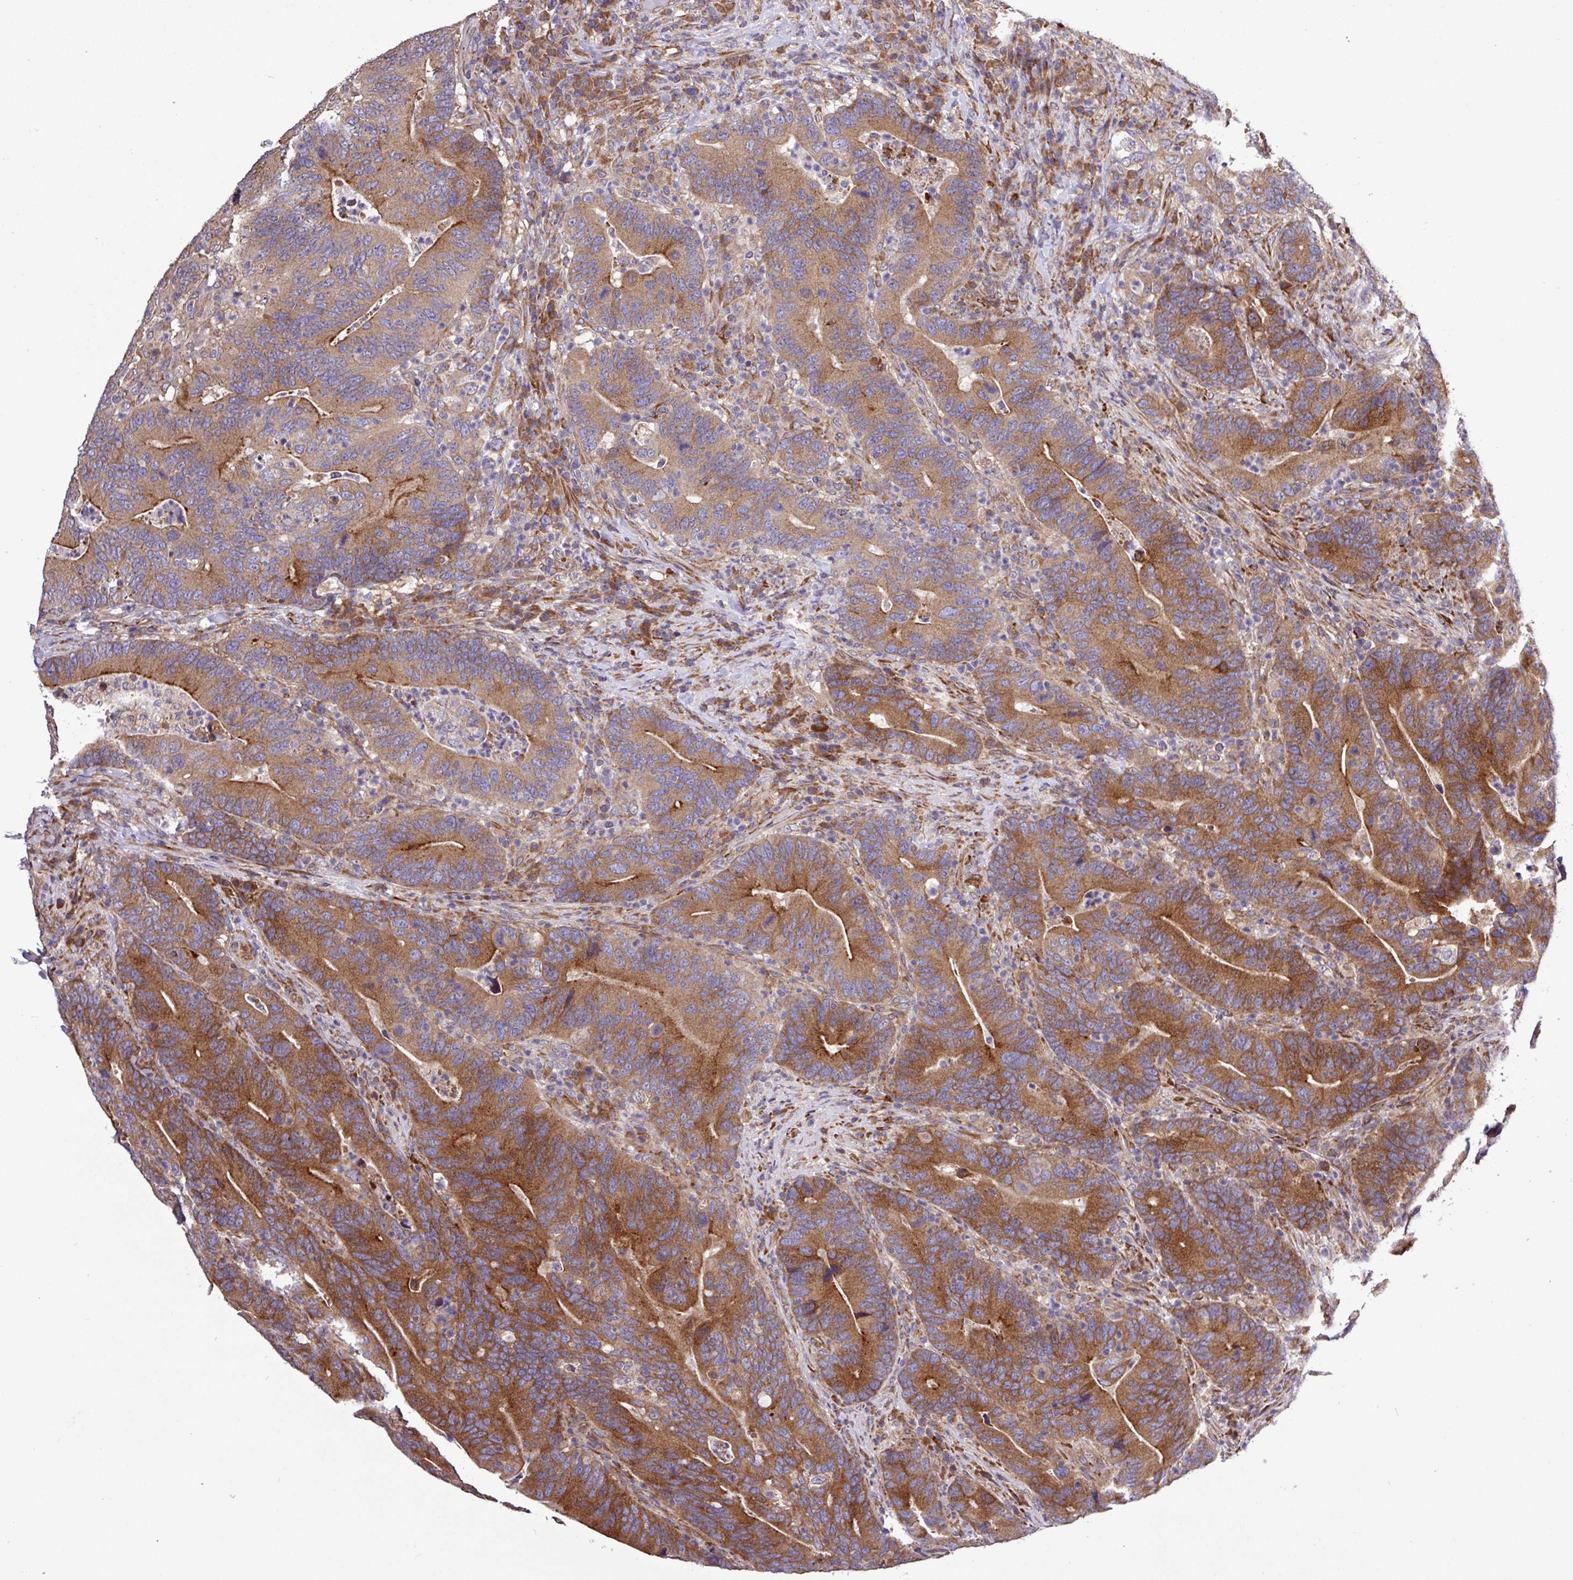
{"staining": {"intensity": "strong", "quantity": "25%-75%", "location": "cytoplasmic/membranous"}, "tissue": "colorectal cancer", "cell_type": "Tumor cells", "image_type": "cancer", "snomed": [{"axis": "morphology", "description": "Adenocarcinoma, NOS"}, {"axis": "topography", "description": "Colon"}], "caption": "Protein staining of colorectal cancer tissue shows strong cytoplasmic/membranous positivity in approximately 25%-75% of tumor cells. The staining was performed using DAB to visualize the protein expression in brown, while the nuclei were stained in blue with hematoxylin (Magnification: 20x).", "gene": "MEGF6", "patient": {"sex": "female", "age": 66}}